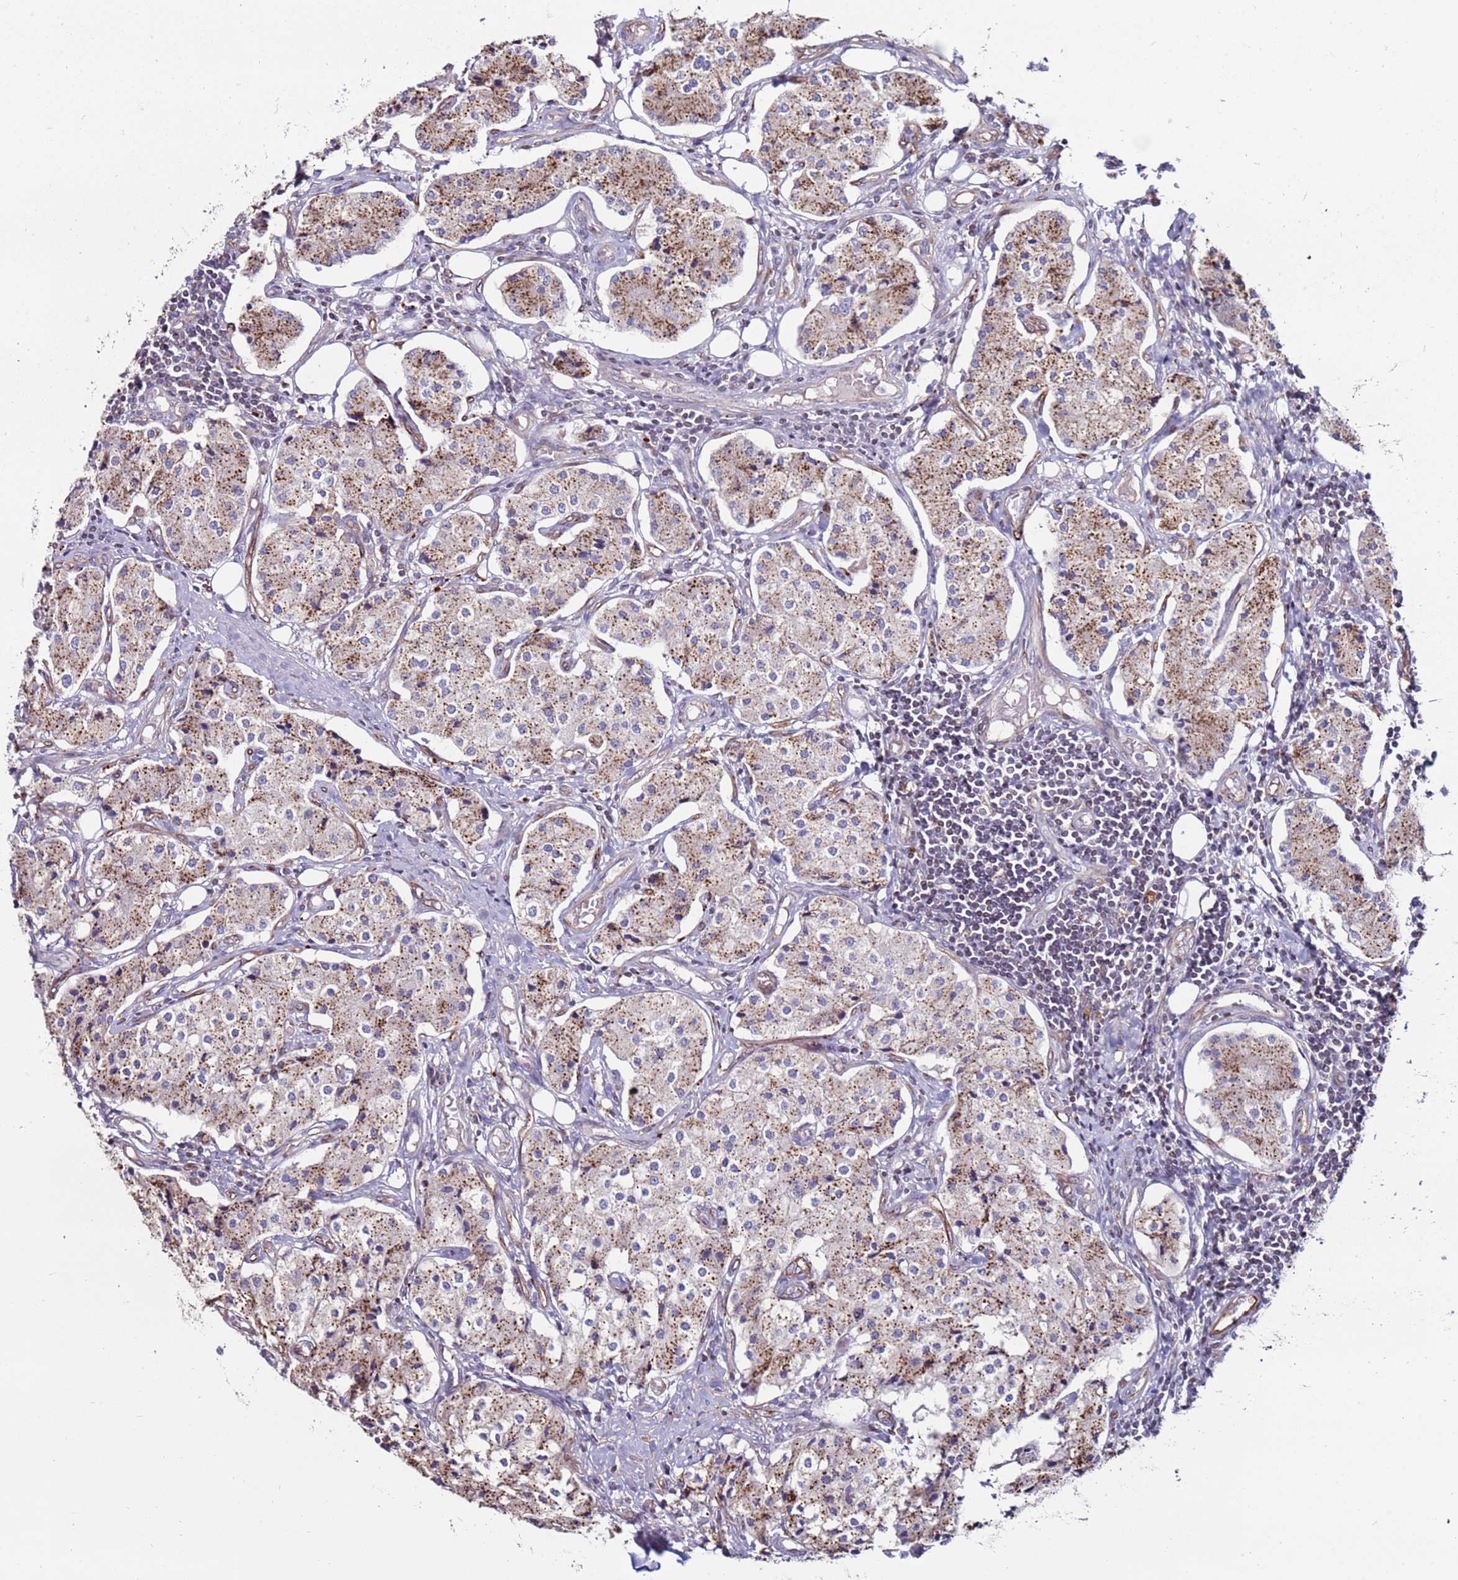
{"staining": {"intensity": "strong", "quantity": "25%-75%", "location": "cytoplasmic/membranous"}, "tissue": "carcinoid", "cell_type": "Tumor cells", "image_type": "cancer", "snomed": [{"axis": "morphology", "description": "Carcinoid, malignant, NOS"}, {"axis": "topography", "description": "Colon"}], "caption": "The immunohistochemical stain shows strong cytoplasmic/membranous staining in tumor cells of carcinoid tissue.", "gene": "CLEC4M", "patient": {"sex": "female", "age": 52}}